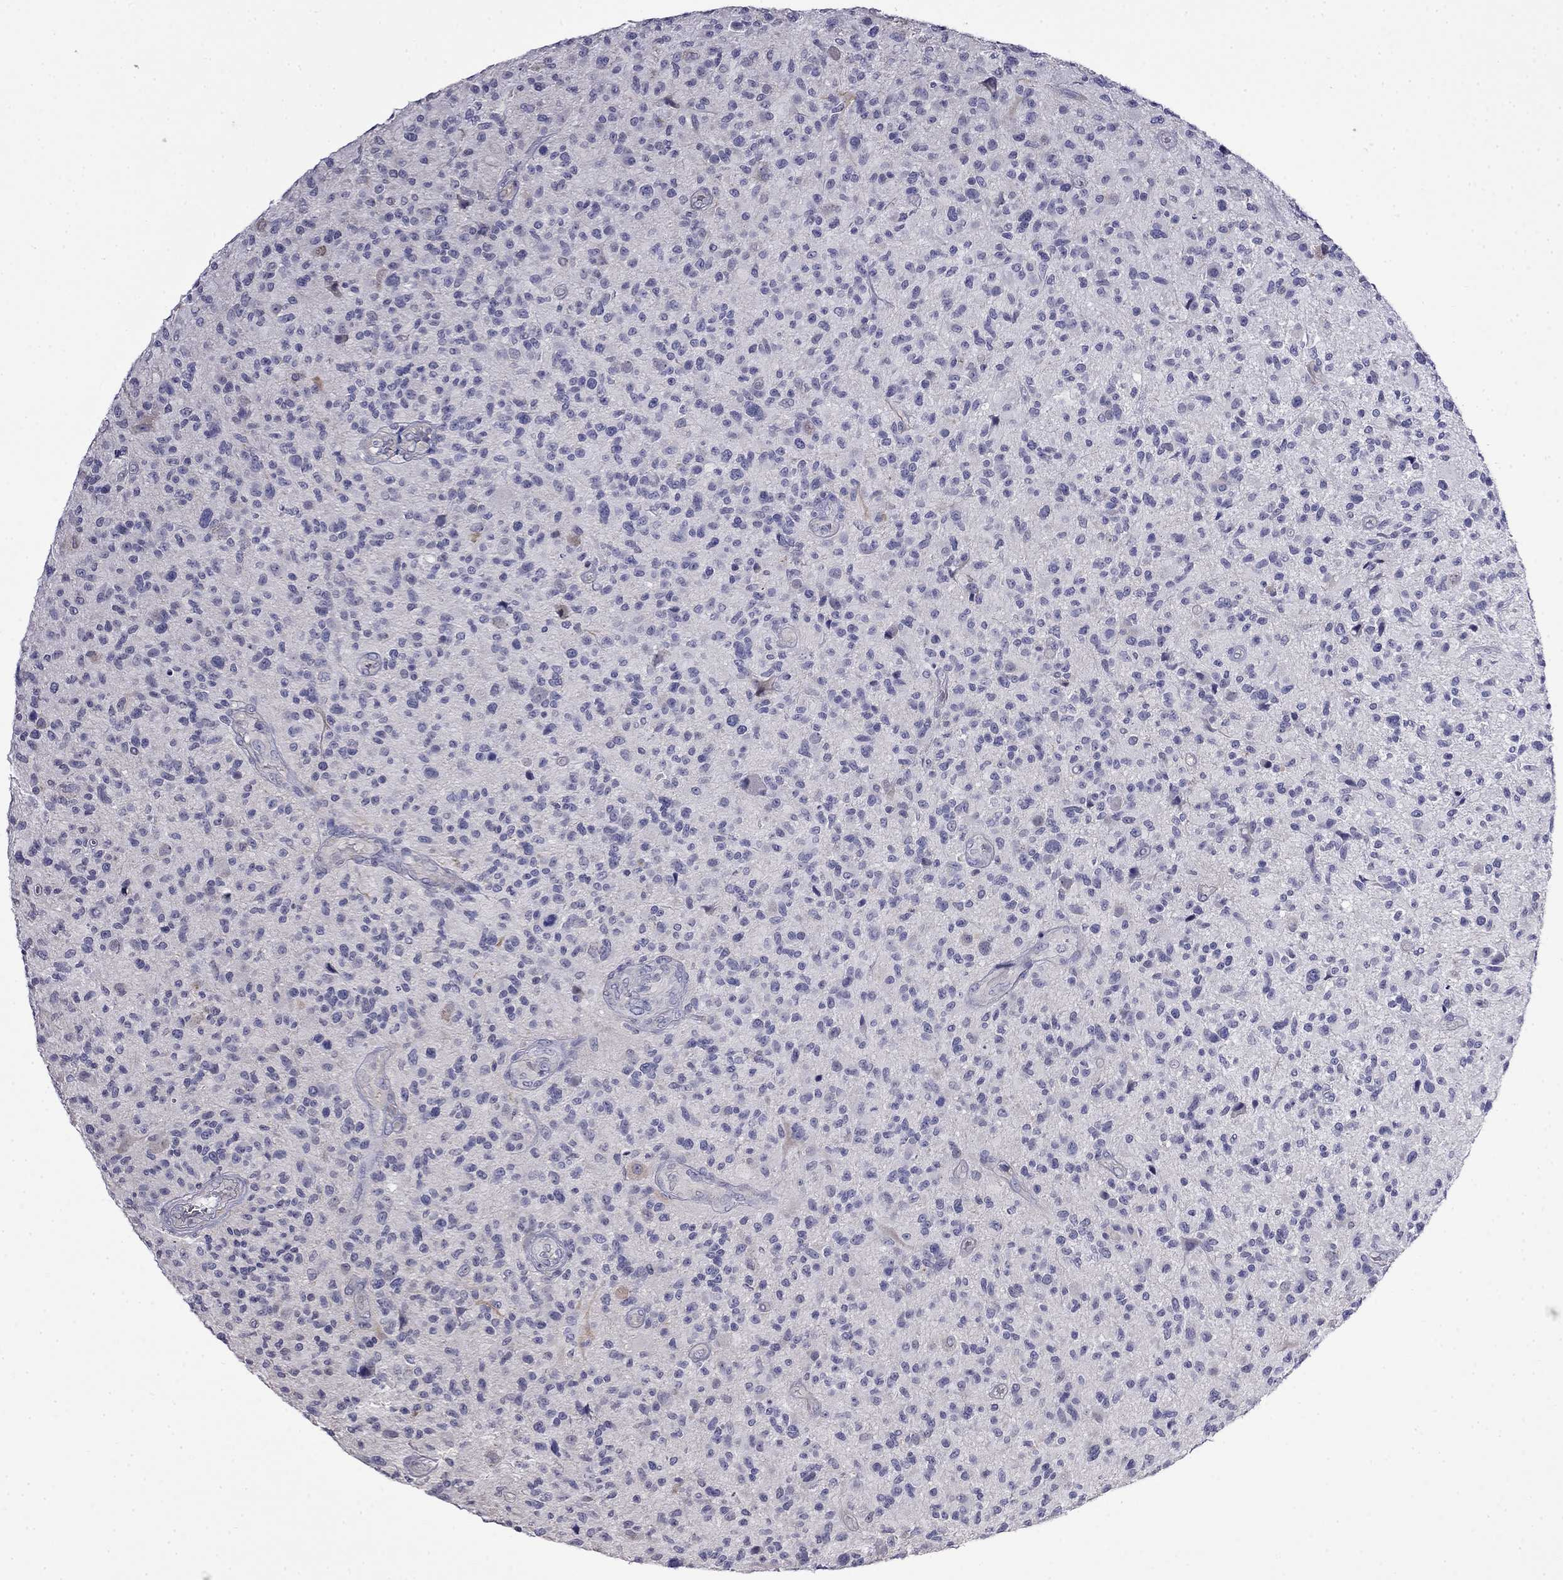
{"staining": {"intensity": "negative", "quantity": "none", "location": "none"}, "tissue": "glioma", "cell_type": "Tumor cells", "image_type": "cancer", "snomed": [{"axis": "morphology", "description": "Glioma, malignant, High grade"}, {"axis": "topography", "description": "Brain"}], "caption": "DAB (3,3'-diaminobenzidine) immunohistochemical staining of human glioma shows no significant staining in tumor cells.", "gene": "GUCA1B", "patient": {"sex": "male", "age": 47}}